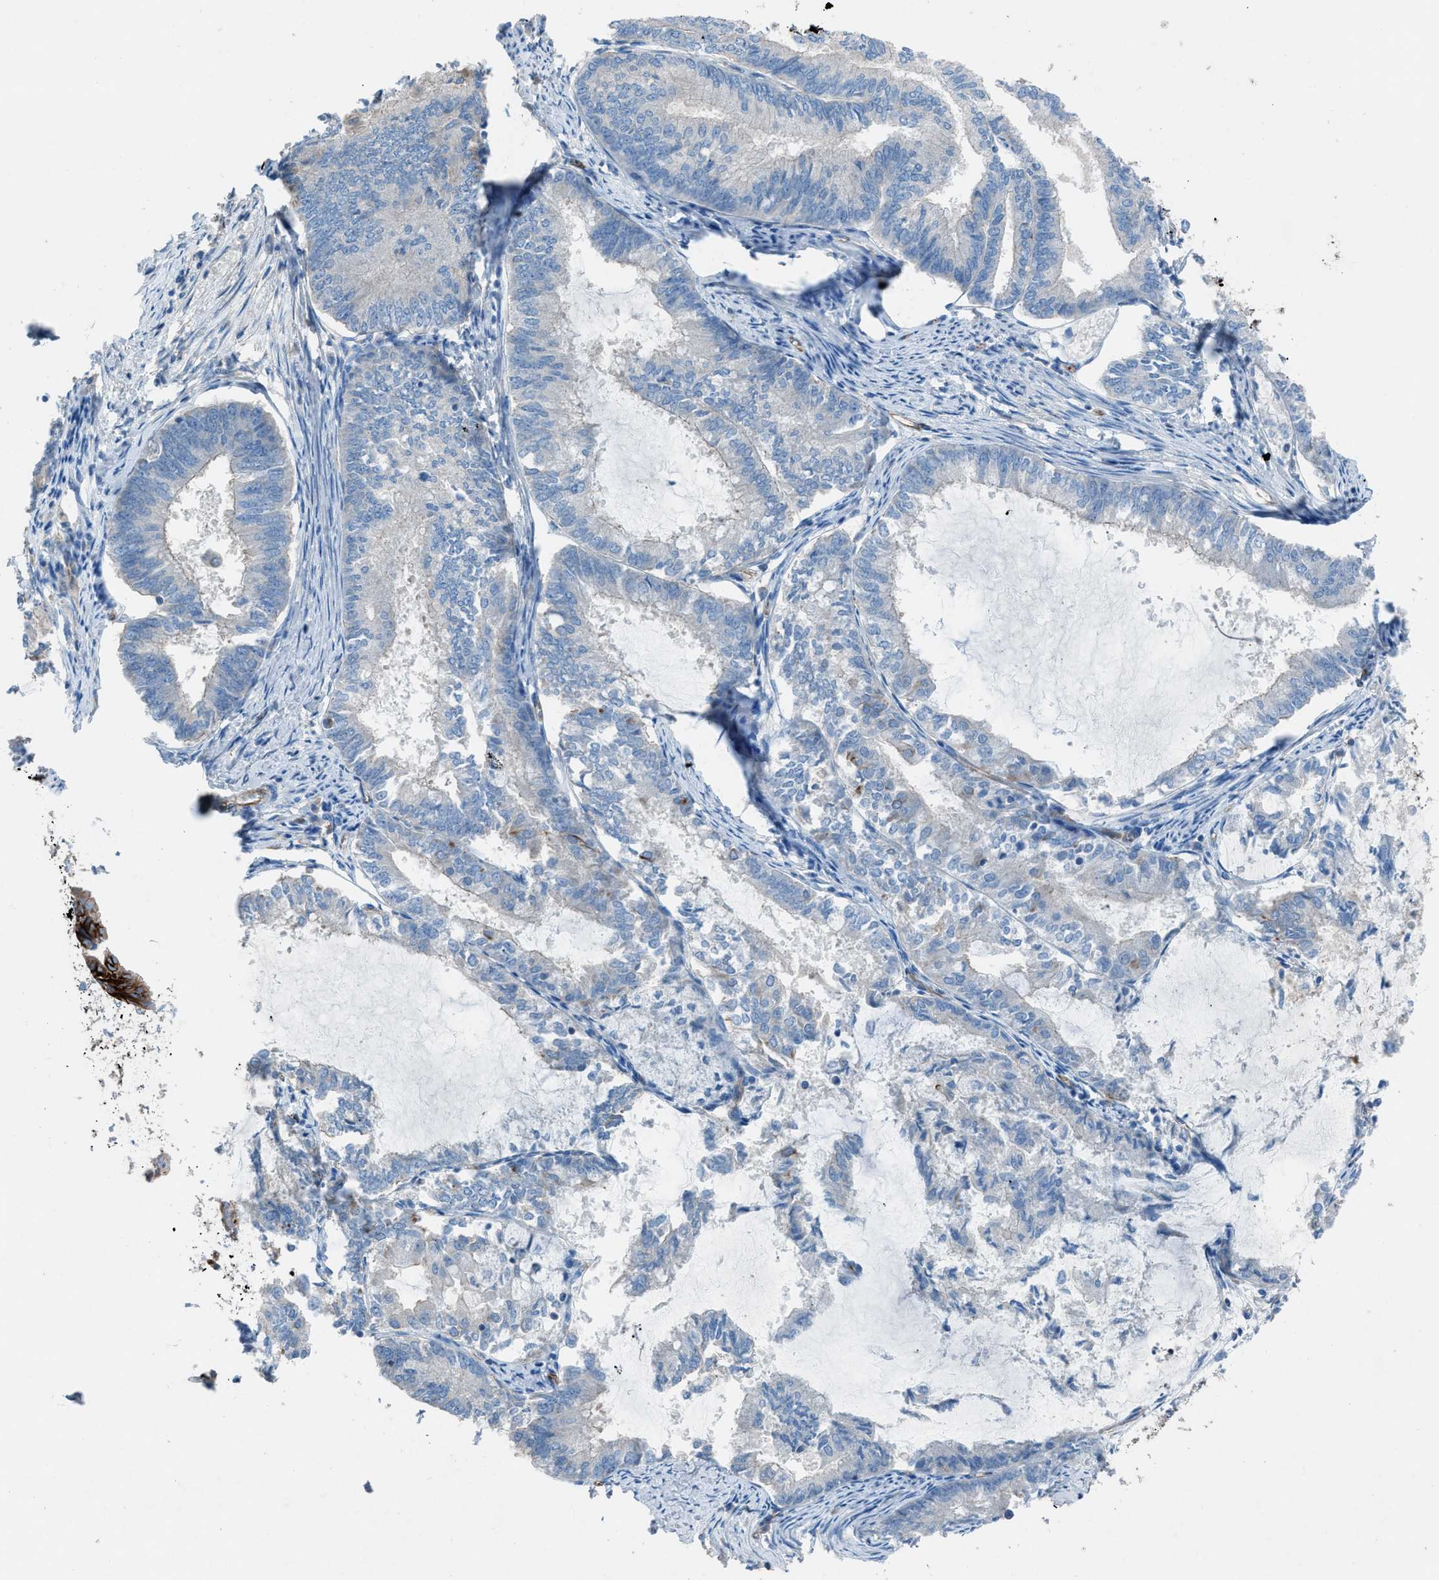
{"staining": {"intensity": "negative", "quantity": "none", "location": "none"}, "tissue": "endometrial cancer", "cell_type": "Tumor cells", "image_type": "cancer", "snomed": [{"axis": "morphology", "description": "Adenocarcinoma, NOS"}, {"axis": "topography", "description": "Endometrium"}], "caption": "This histopathology image is of endometrial cancer (adenocarcinoma) stained with immunohistochemistry to label a protein in brown with the nuclei are counter-stained blue. There is no expression in tumor cells.", "gene": "CABP7", "patient": {"sex": "female", "age": 86}}